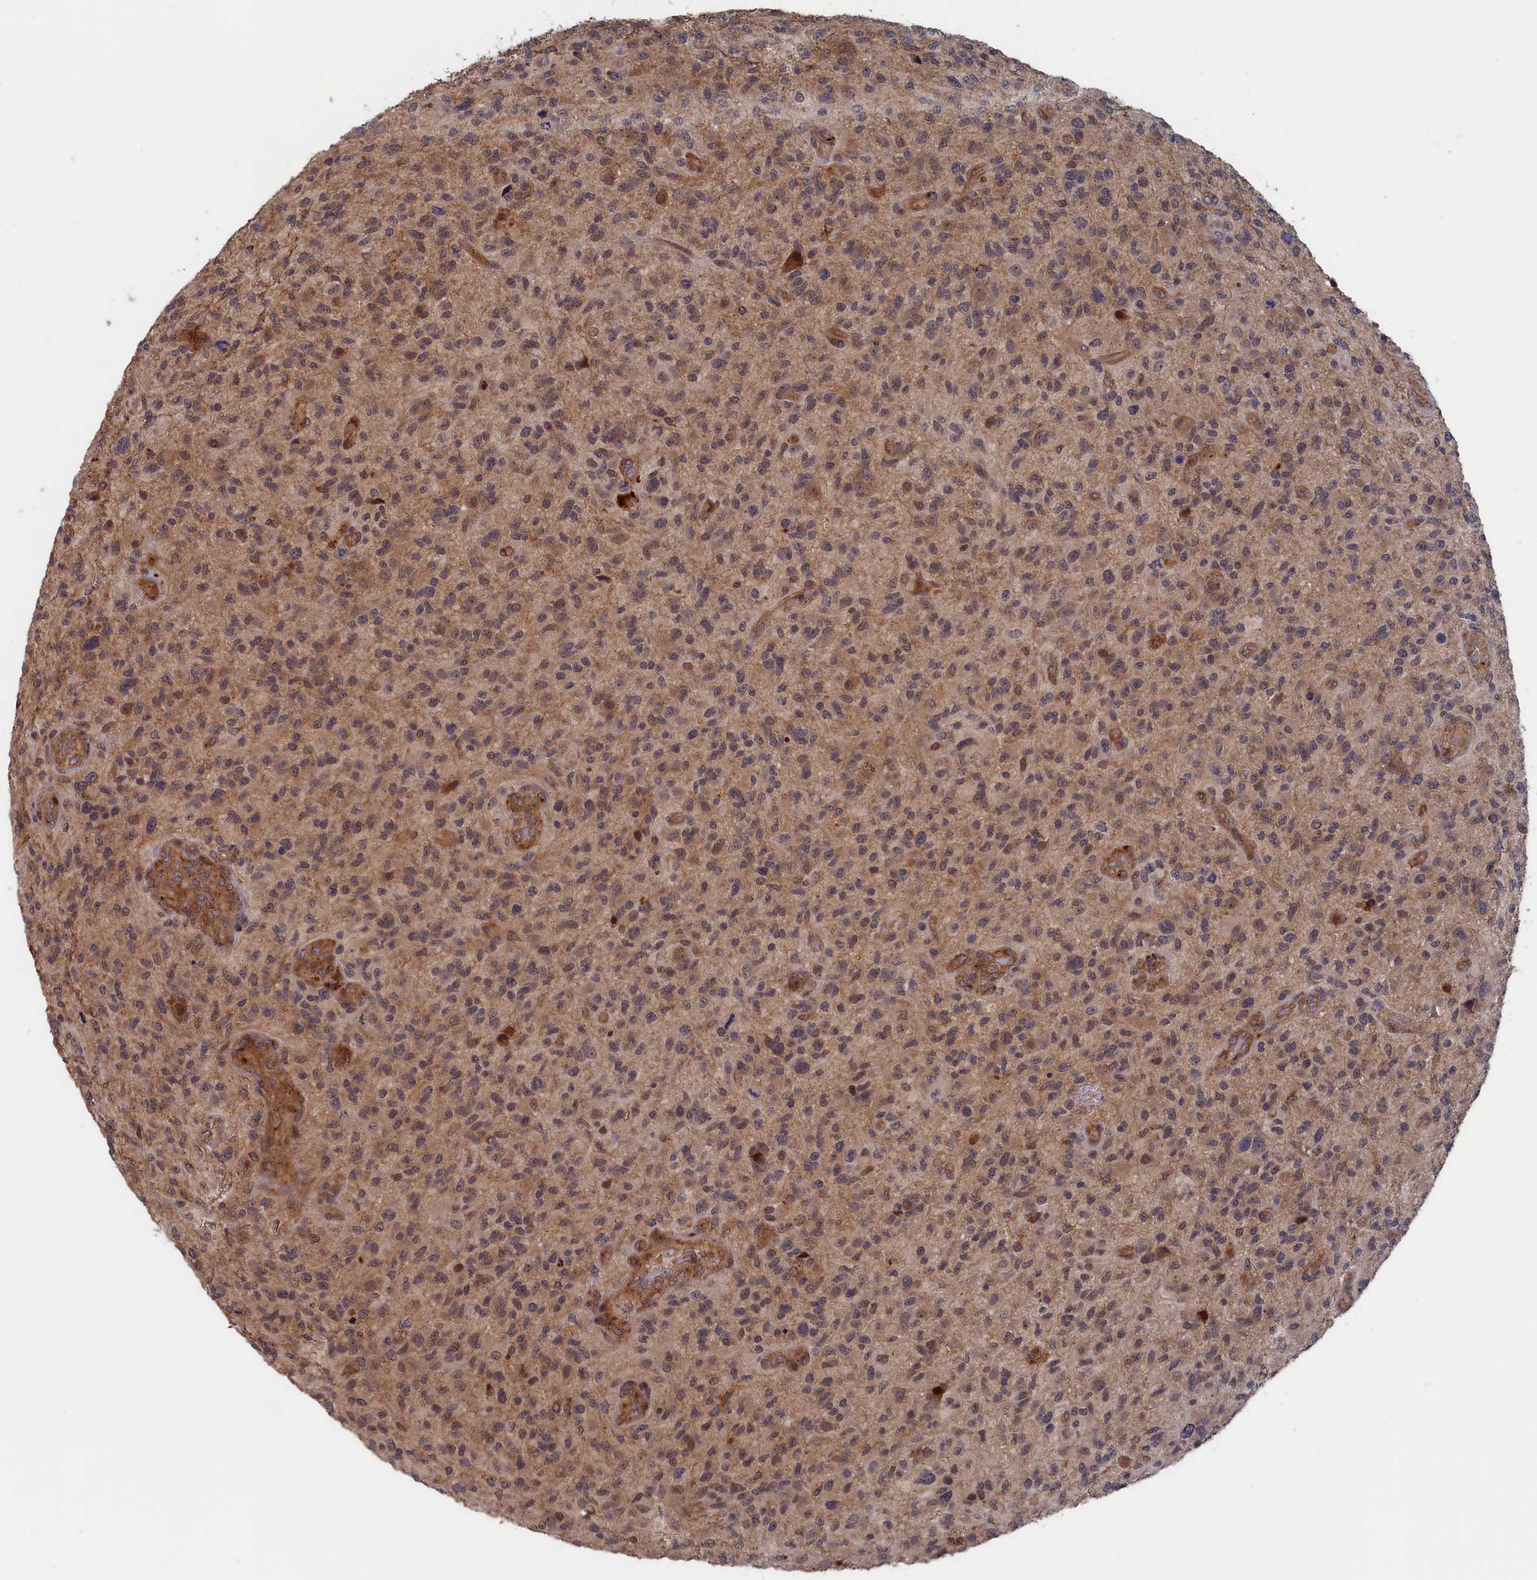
{"staining": {"intensity": "weak", "quantity": "<25%", "location": "cytoplasmic/membranous"}, "tissue": "glioma", "cell_type": "Tumor cells", "image_type": "cancer", "snomed": [{"axis": "morphology", "description": "Glioma, malignant, High grade"}, {"axis": "topography", "description": "Brain"}], "caption": "Immunohistochemistry (IHC) histopathology image of human glioma stained for a protein (brown), which shows no positivity in tumor cells.", "gene": "TRAPPC2L", "patient": {"sex": "male", "age": 47}}